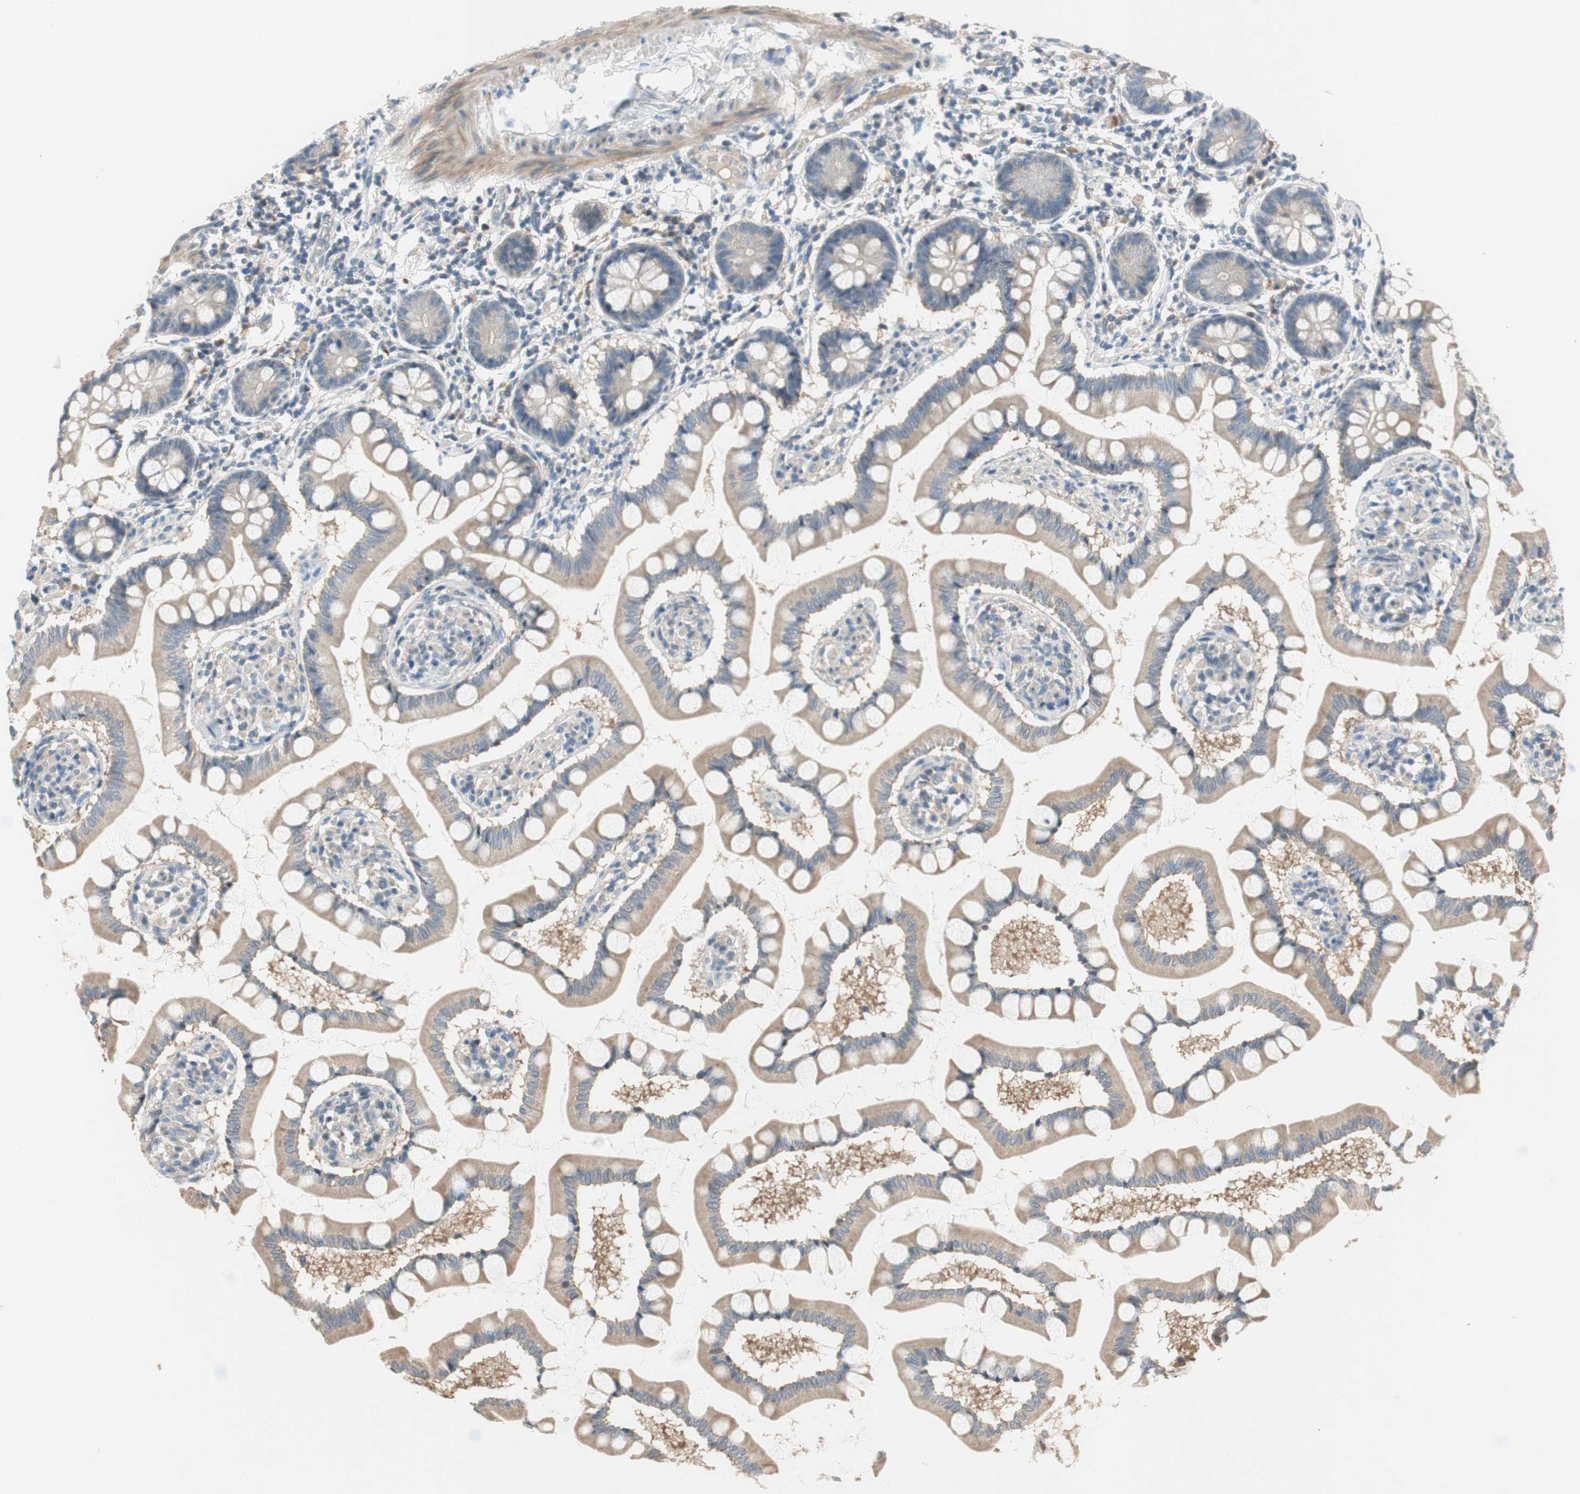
{"staining": {"intensity": "negative", "quantity": "none", "location": "none"}, "tissue": "small intestine", "cell_type": "Glandular cells", "image_type": "normal", "snomed": [{"axis": "morphology", "description": "Normal tissue, NOS"}, {"axis": "topography", "description": "Small intestine"}], "caption": "This is an IHC image of benign small intestine. There is no staining in glandular cells.", "gene": "TACR3", "patient": {"sex": "male", "age": 41}}